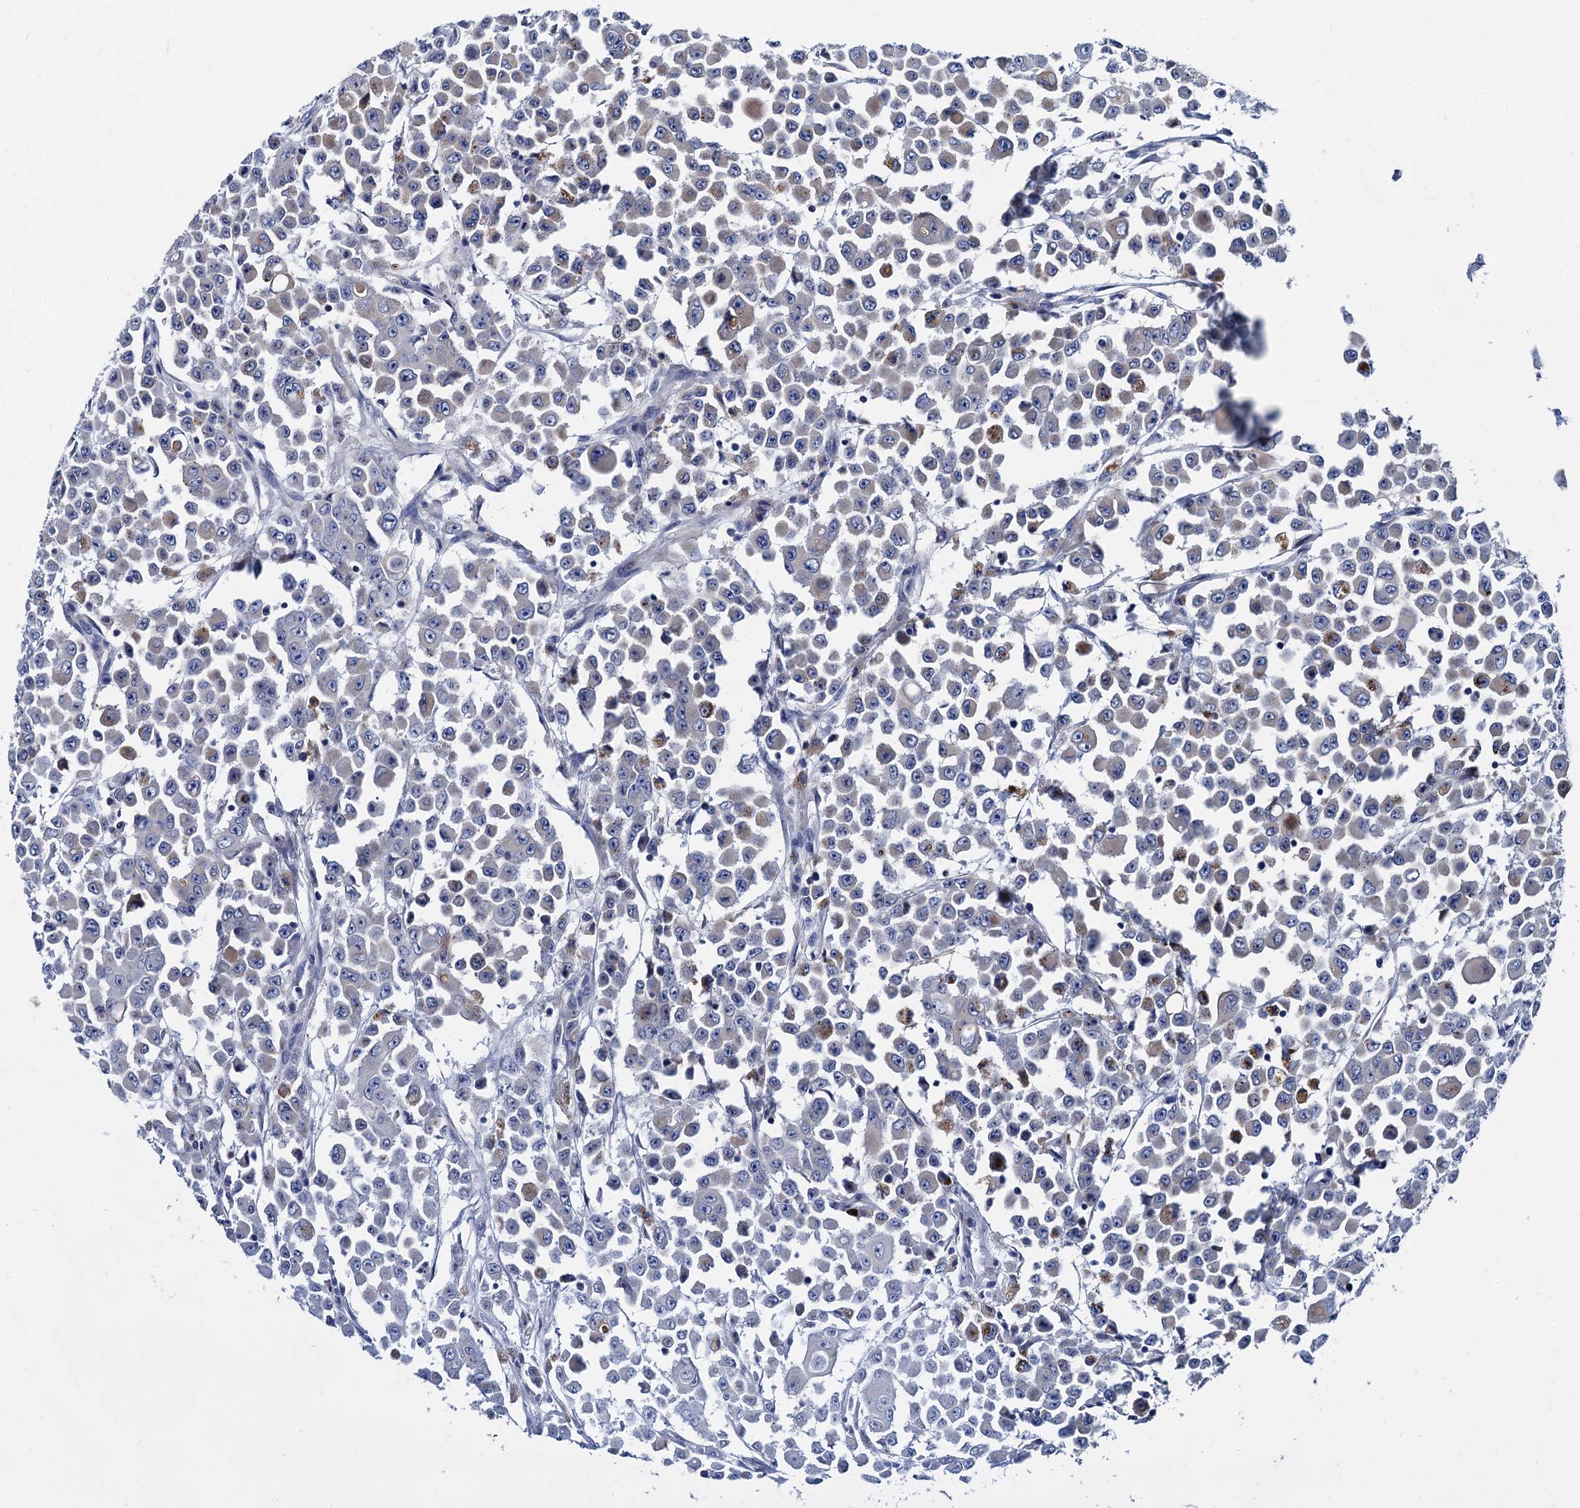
{"staining": {"intensity": "negative", "quantity": "none", "location": "none"}, "tissue": "colorectal cancer", "cell_type": "Tumor cells", "image_type": "cancer", "snomed": [{"axis": "morphology", "description": "Adenocarcinoma, NOS"}, {"axis": "topography", "description": "Rectum"}], "caption": "IHC histopathology image of human colorectal cancer stained for a protein (brown), which demonstrates no positivity in tumor cells.", "gene": "APOD", "patient": {"sex": "male", "age": 57}}